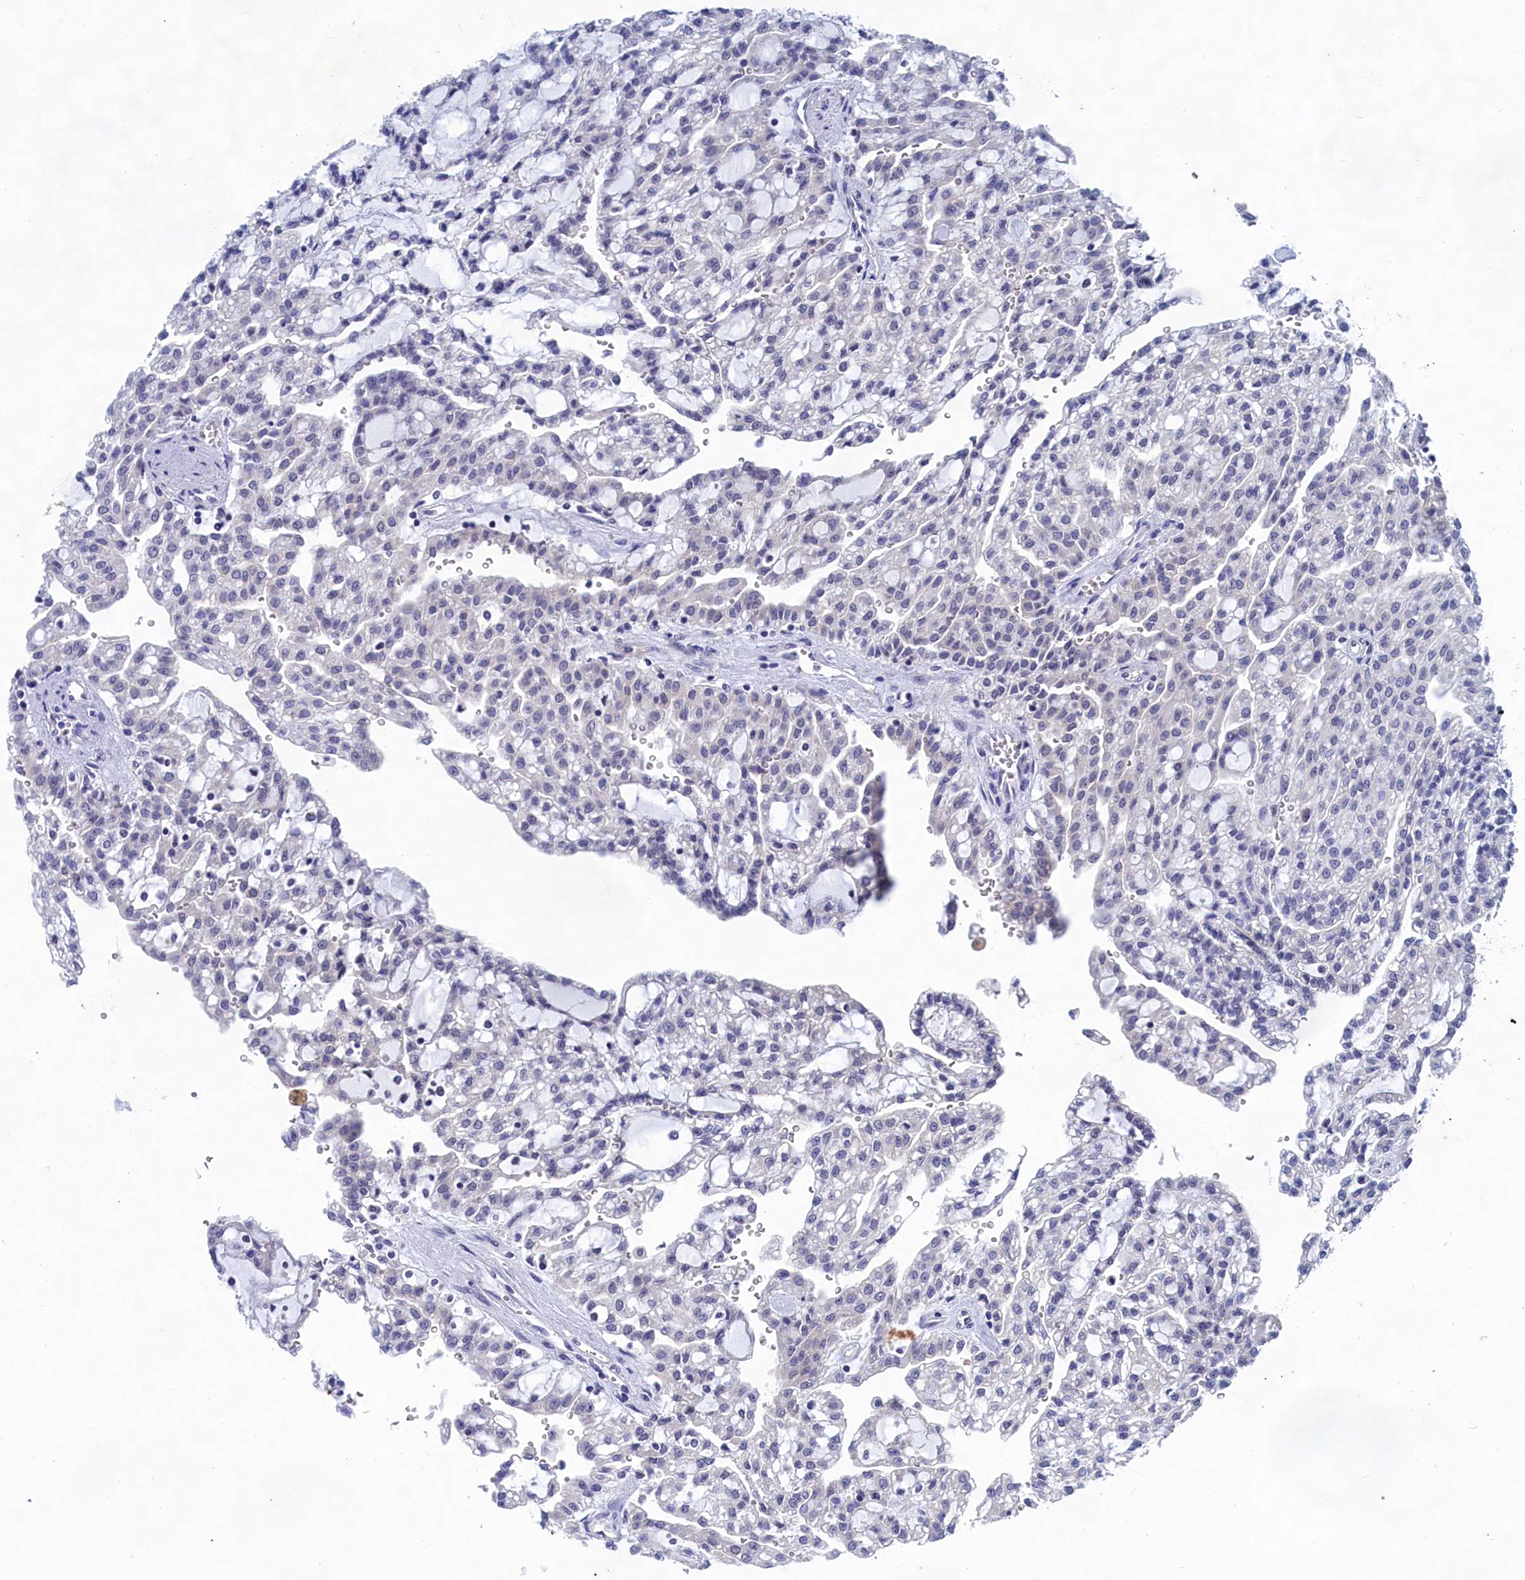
{"staining": {"intensity": "negative", "quantity": "none", "location": "none"}, "tissue": "renal cancer", "cell_type": "Tumor cells", "image_type": "cancer", "snomed": [{"axis": "morphology", "description": "Adenocarcinoma, NOS"}, {"axis": "topography", "description": "Kidney"}], "caption": "The micrograph displays no significant positivity in tumor cells of renal cancer.", "gene": "PGP", "patient": {"sex": "male", "age": 63}}